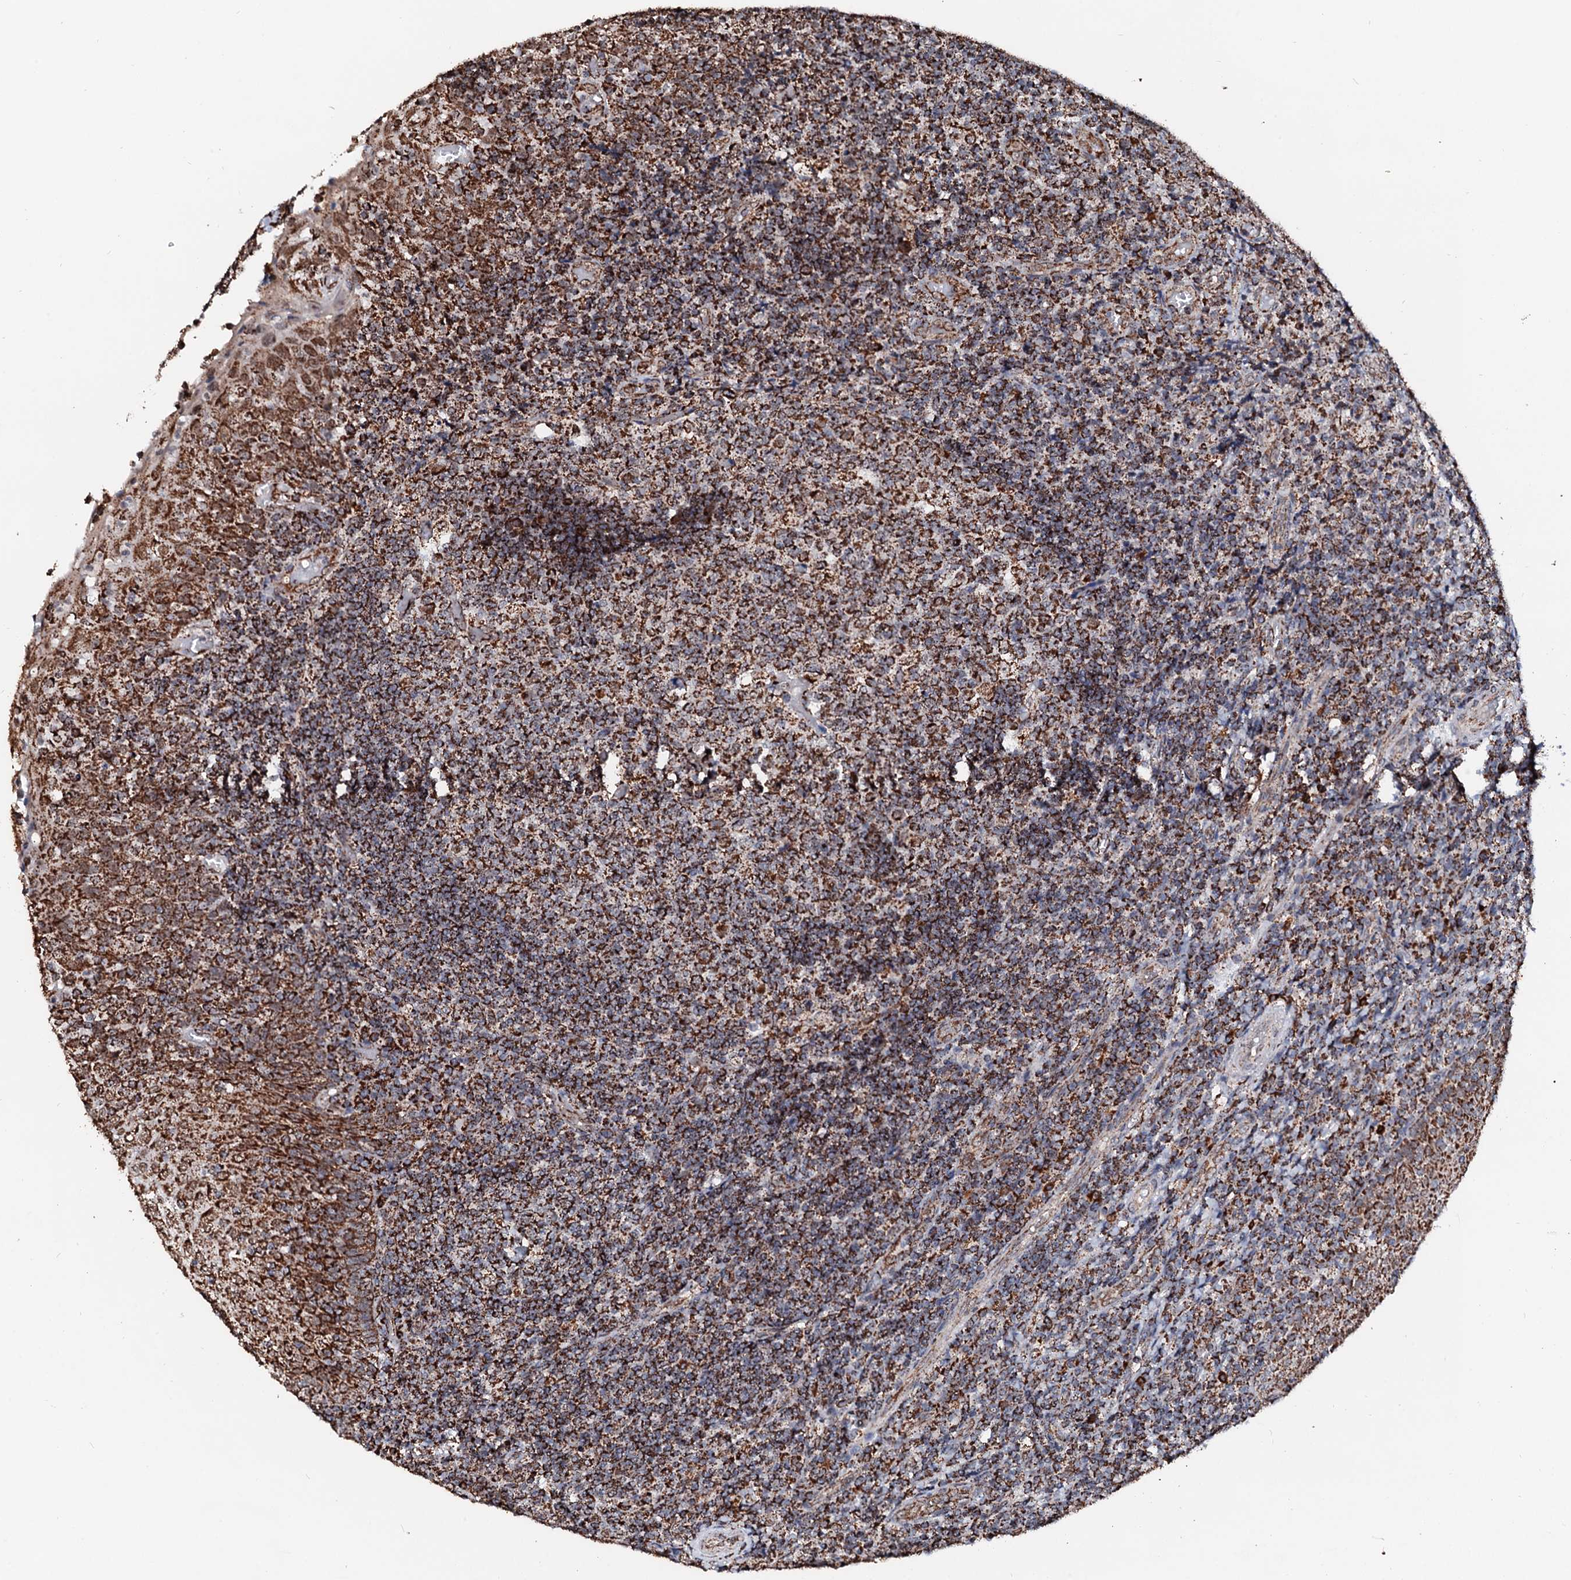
{"staining": {"intensity": "strong", "quantity": ">75%", "location": "cytoplasmic/membranous"}, "tissue": "tonsil", "cell_type": "Germinal center cells", "image_type": "normal", "snomed": [{"axis": "morphology", "description": "Normal tissue, NOS"}, {"axis": "topography", "description": "Tonsil"}], "caption": "Tonsil stained for a protein (brown) shows strong cytoplasmic/membranous positive positivity in about >75% of germinal center cells.", "gene": "SECISBP2L", "patient": {"sex": "female", "age": 19}}